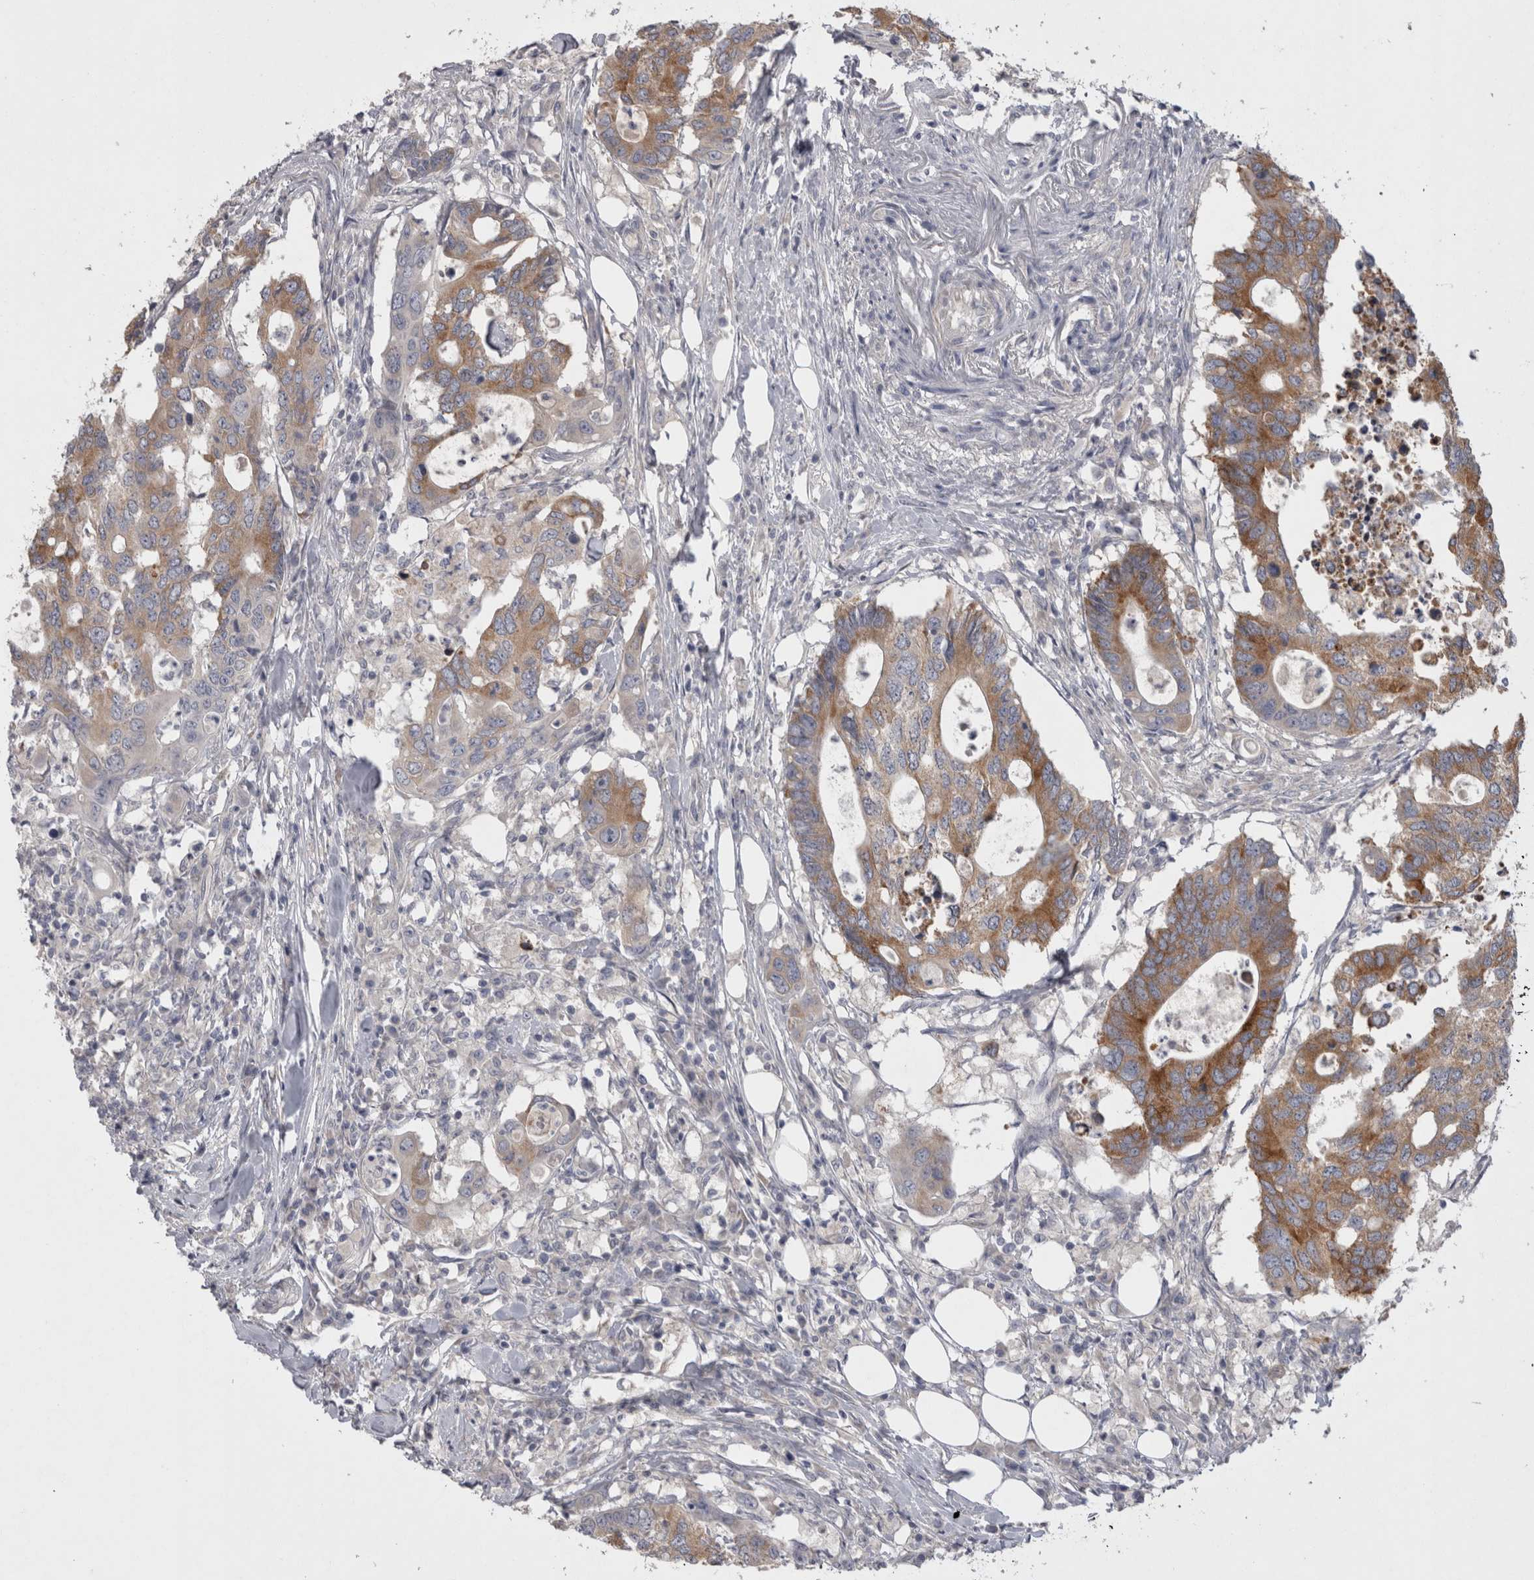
{"staining": {"intensity": "moderate", "quantity": ">75%", "location": "cytoplasmic/membranous"}, "tissue": "colorectal cancer", "cell_type": "Tumor cells", "image_type": "cancer", "snomed": [{"axis": "morphology", "description": "Adenocarcinoma, NOS"}, {"axis": "topography", "description": "Colon"}], "caption": "Immunohistochemical staining of human adenocarcinoma (colorectal) shows medium levels of moderate cytoplasmic/membranous protein expression in approximately >75% of tumor cells. The staining was performed using DAB (3,3'-diaminobenzidine), with brown indicating positive protein expression. Nuclei are stained blue with hematoxylin.", "gene": "LRRC40", "patient": {"sex": "male", "age": 71}}